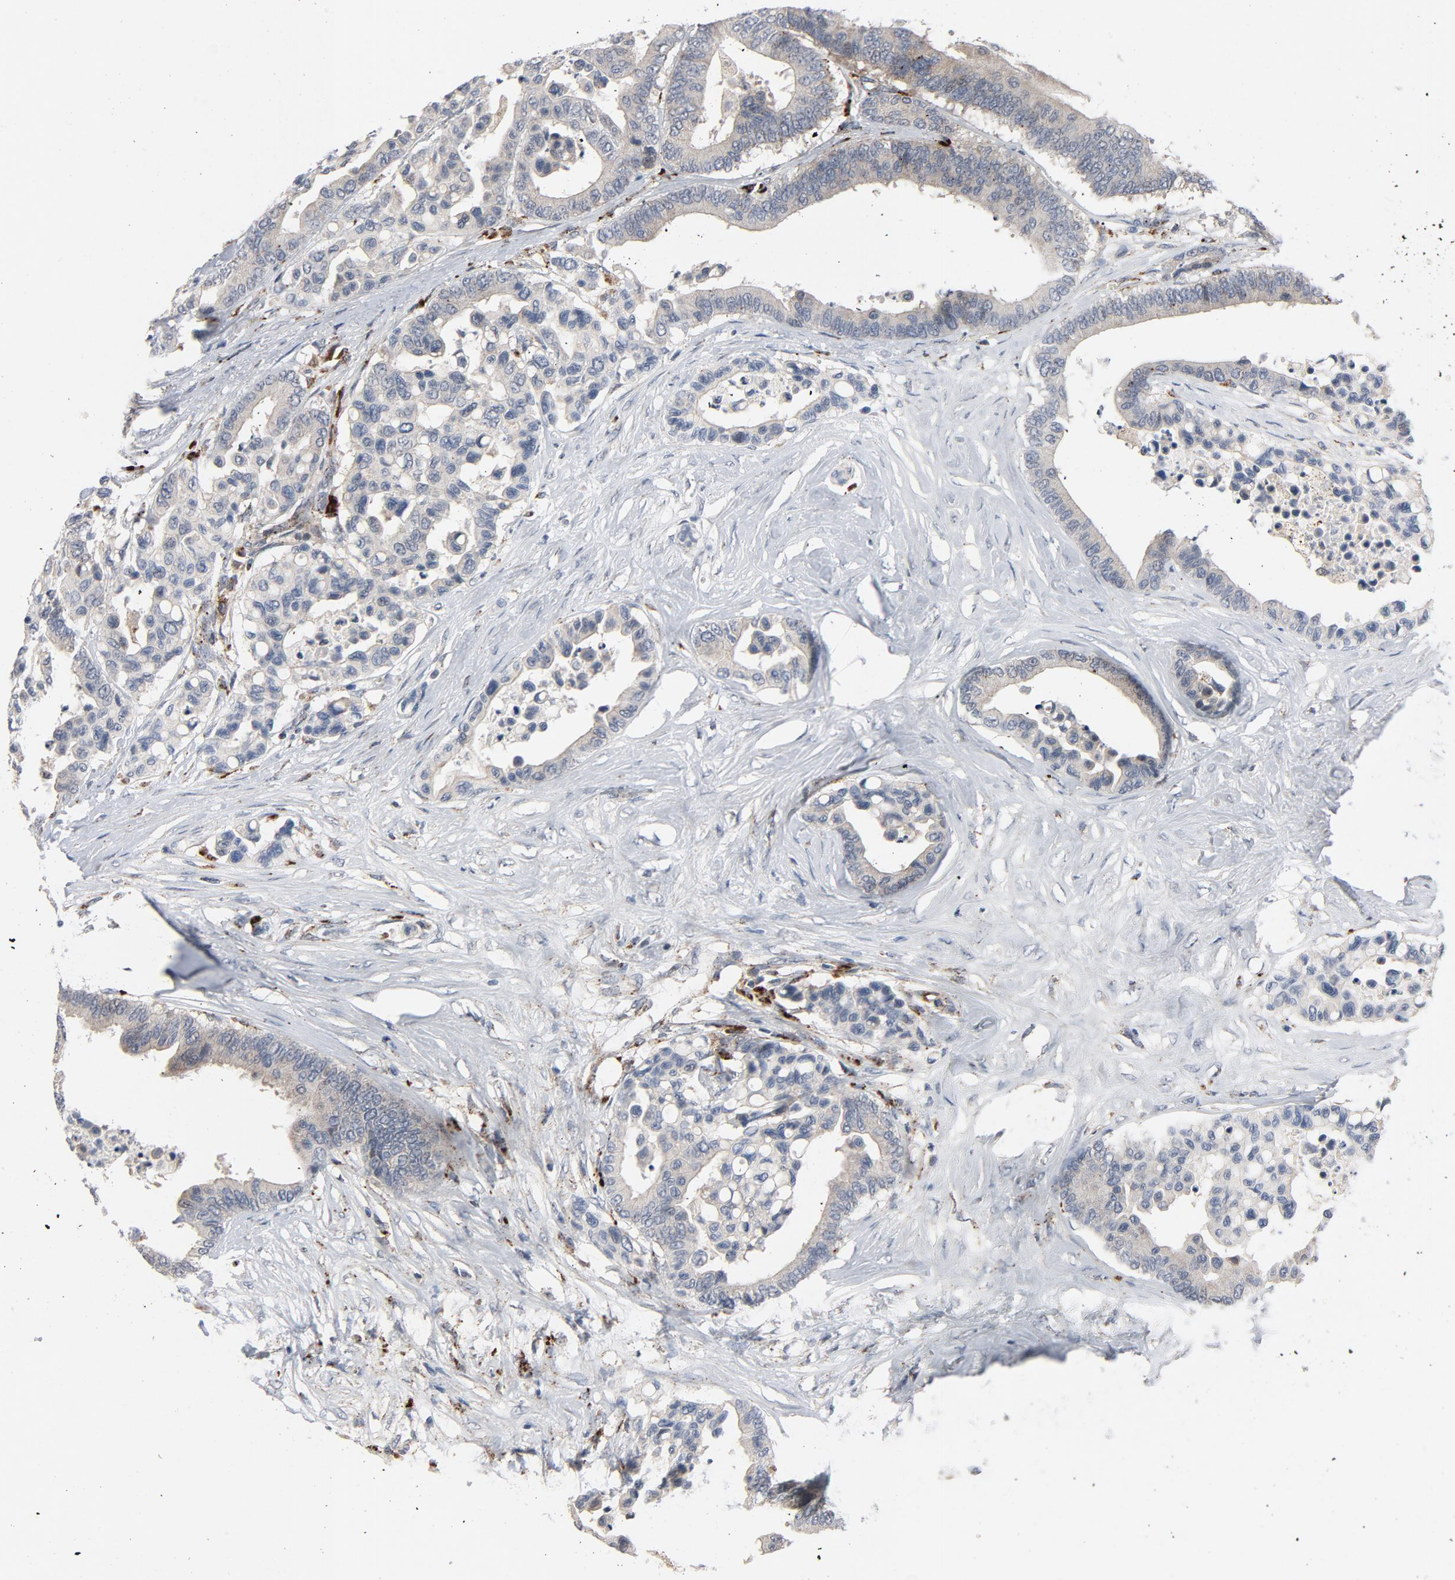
{"staining": {"intensity": "weak", "quantity": "<25%", "location": "cytoplasmic/membranous"}, "tissue": "colorectal cancer", "cell_type": "Tumor cells", "image_type": "cancer", "snomed": [{"axis": "morphology", "description": "Adenocarcinoma, NOS"}, {"axis": "topography", "description": "Colon"}], "caption": "A high-resolution histopathology image shows IHC staining of adenocarcinoma (colorectal), which demonstrates no significant expression in tumor cells.", "gene": "AKT2", "patient": {"sex": "male", "age": 82}}